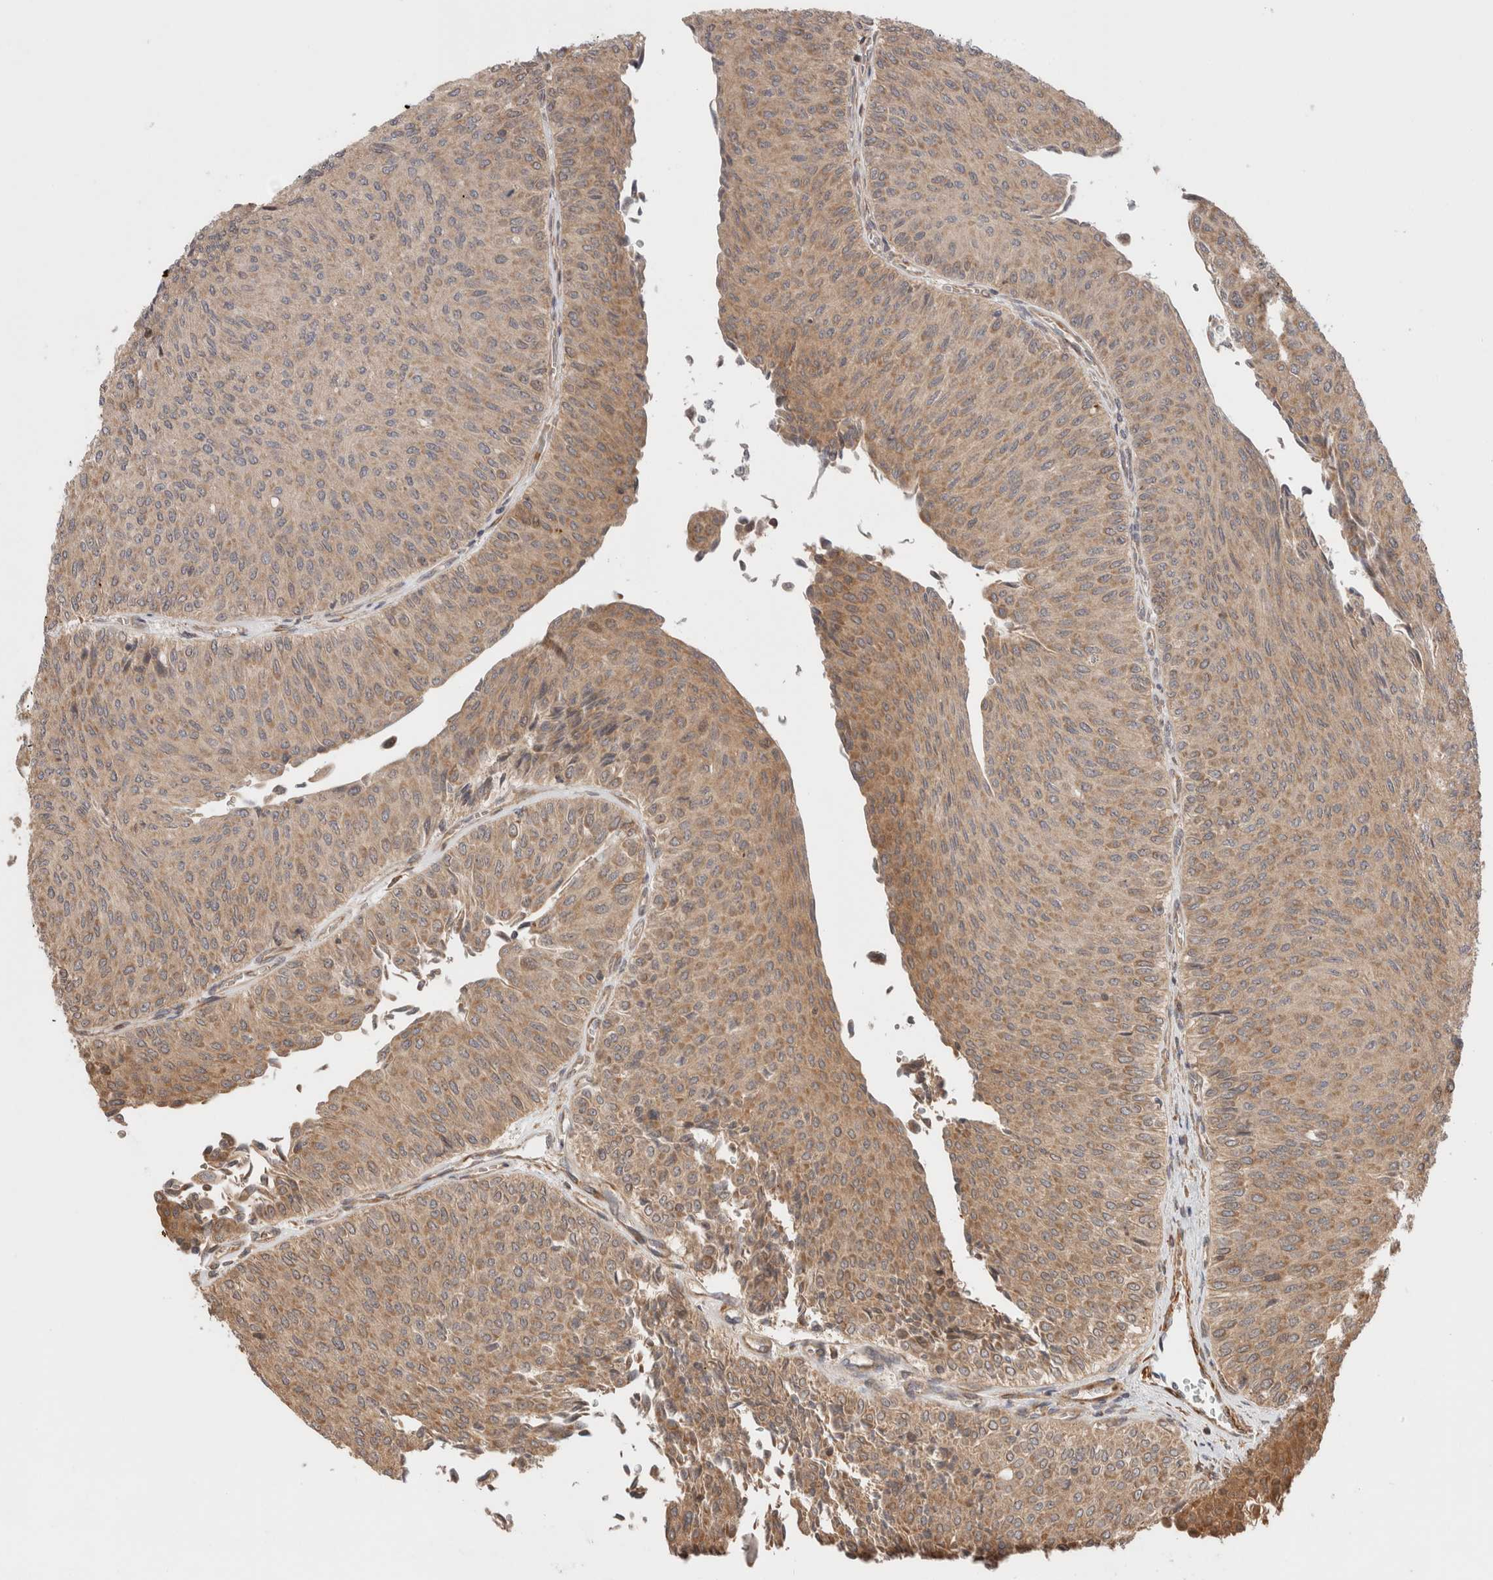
{"staining": {"intensity": "moderate", "quantity": ">75%", "location": "cytoplasmic/membranous"}, "tissue": "urothelial cancer", "cell_type": "Tumor cells", "image_type": "cancer", "snomed": [{"axis": "morphology", "description": "Urothelial carcinoma, Low grade"}, {"axis": "topography", "description": "Urinary bladder"}], "caption": "Immunohistochemical staining of urothelial carcinoma (low-grade) demonstrates medium levels of moderate cytoplasmic/membranous protein staining in approximately >75% of tumor cells. The staining was performed using DAB, with brown indicating positive protein expression. Nuclei are stained blue with hematoxylin.", "gene": "ZNF649", "patient": {"sex": "male", "age": 78}}